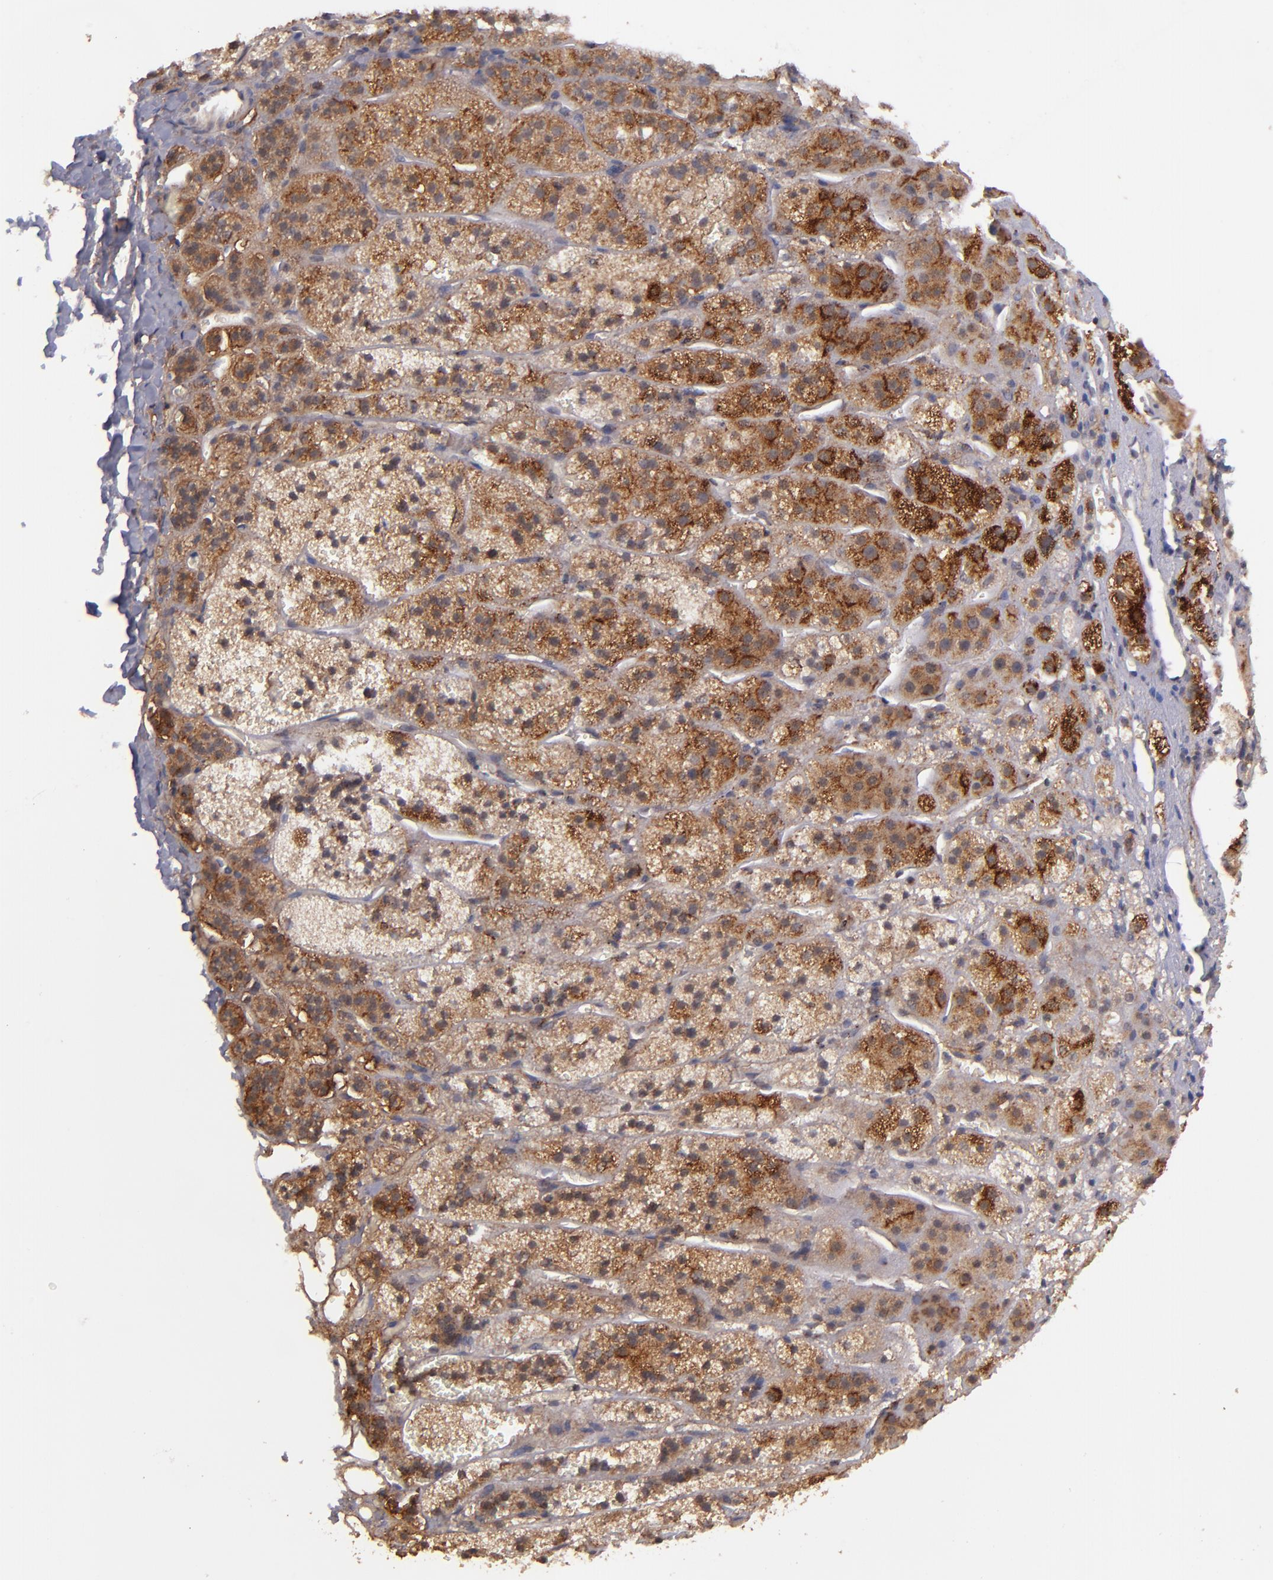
{"staining": {"intensity": "moderate", "quantity": ">75%", "location": "cytoplasmic/membranous"}, "tissue": "adrenal gland", "cell_type": "Glandular cells", "image_type": "normal", "snomed": [{"axis": "morphology", "description": "Normal tissue, NOS"}, {"axis": "topography", "description": "Adrenal gland"}], "caption": "Protein expression analysis of benign human adrenal gland reveals moderate cytoplasmic/membranous positivity in approximately >75% of glandular cells. Nuclei are stained in blue.", "gene": "ZFYVE1", "patient": {"sex": "female", "age": 44}}